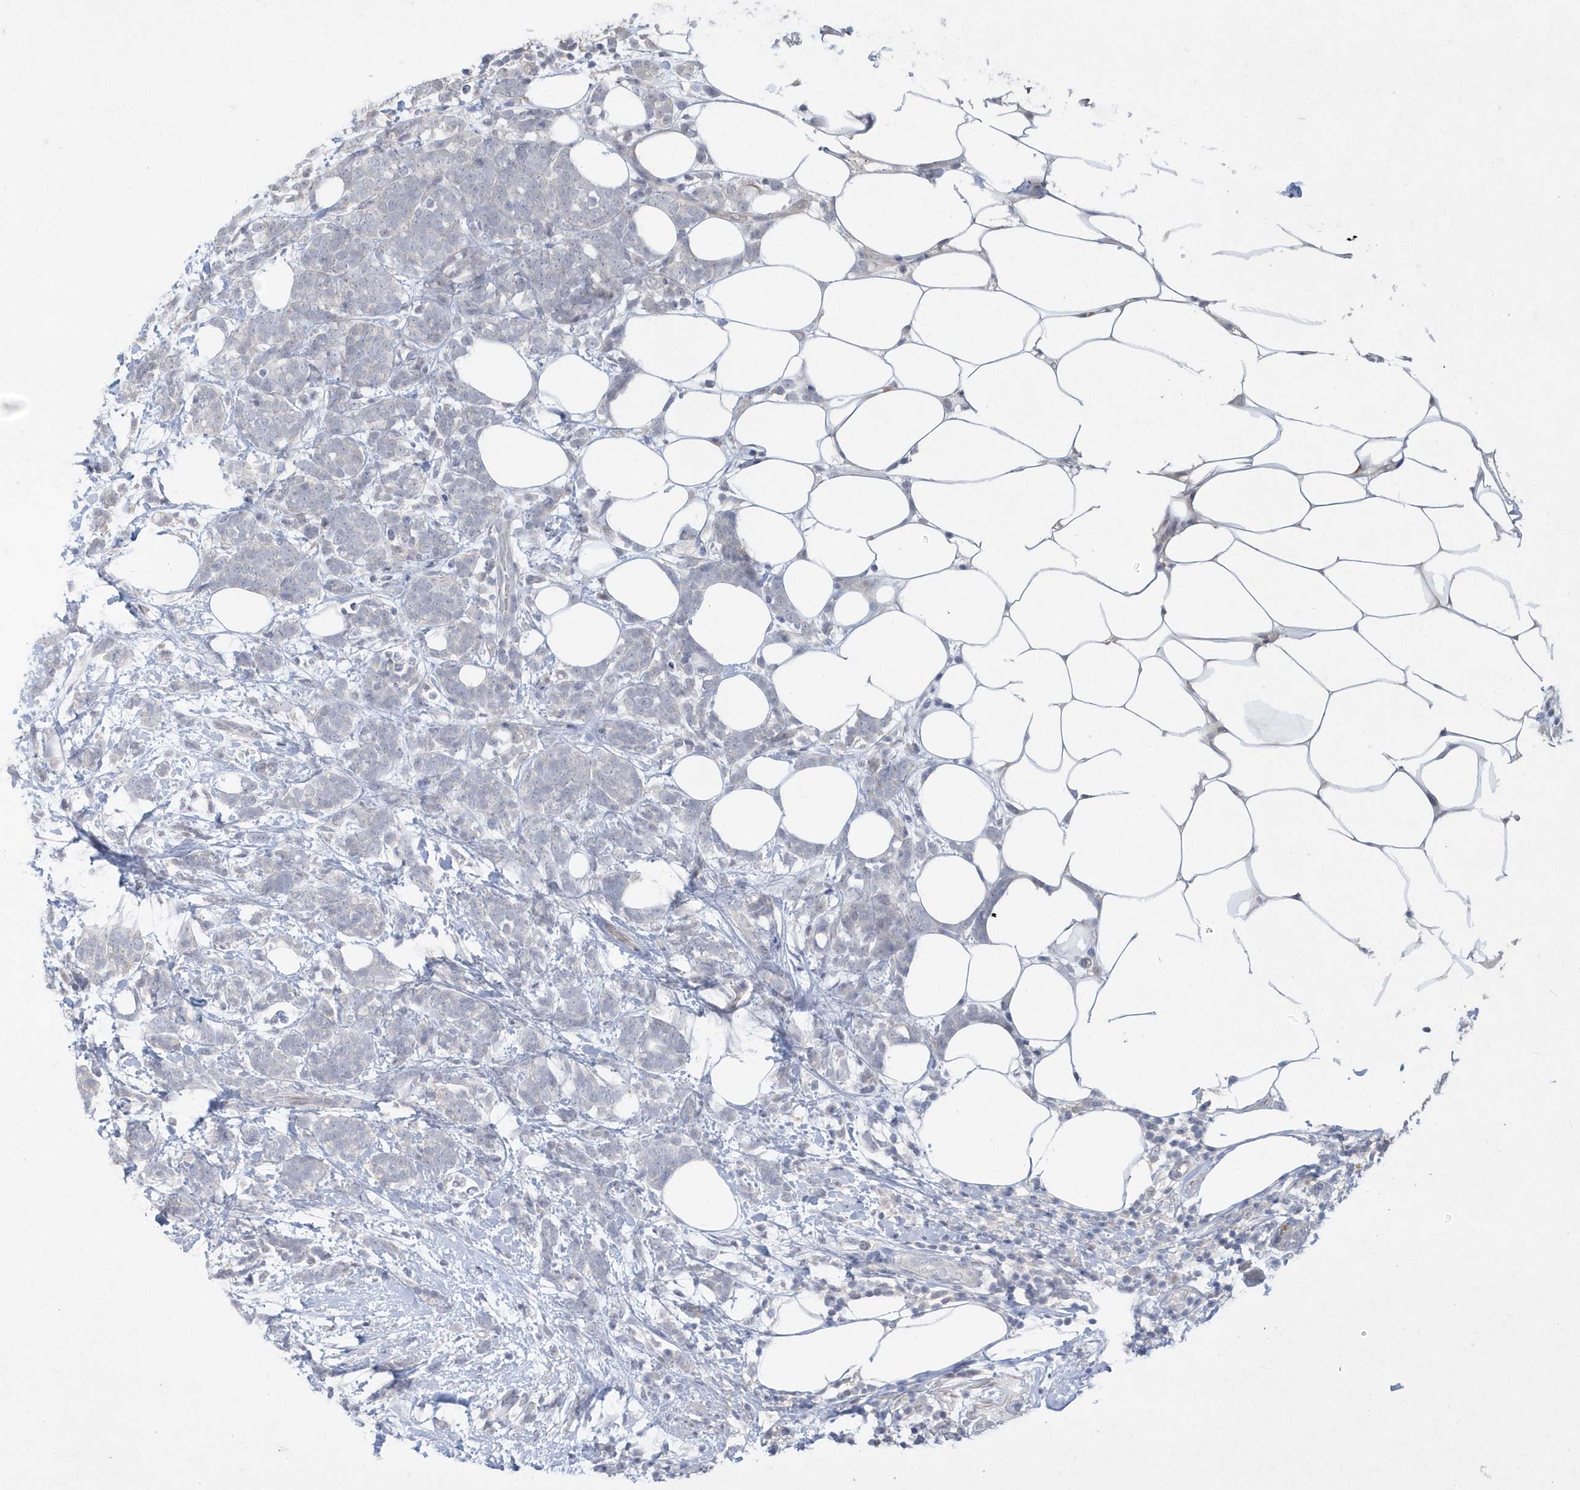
{"staining": {"intensity": "negative", "quantity": "none", "location": "none"}, "tissue": "breast cancer", "cell_type": "Tumor cells", "image_type": "cancer", "snomed": [{"axis": "morphology", "description": "Lobular carcinoma"}, {"axis": "topography", "description": "Breast"}], "caption": "Histopathology image shows no significant protein staining in tumor cells of breast cancer.", "gene": "TSPEAR", "patient": {"sex": "female", "age": 58}}